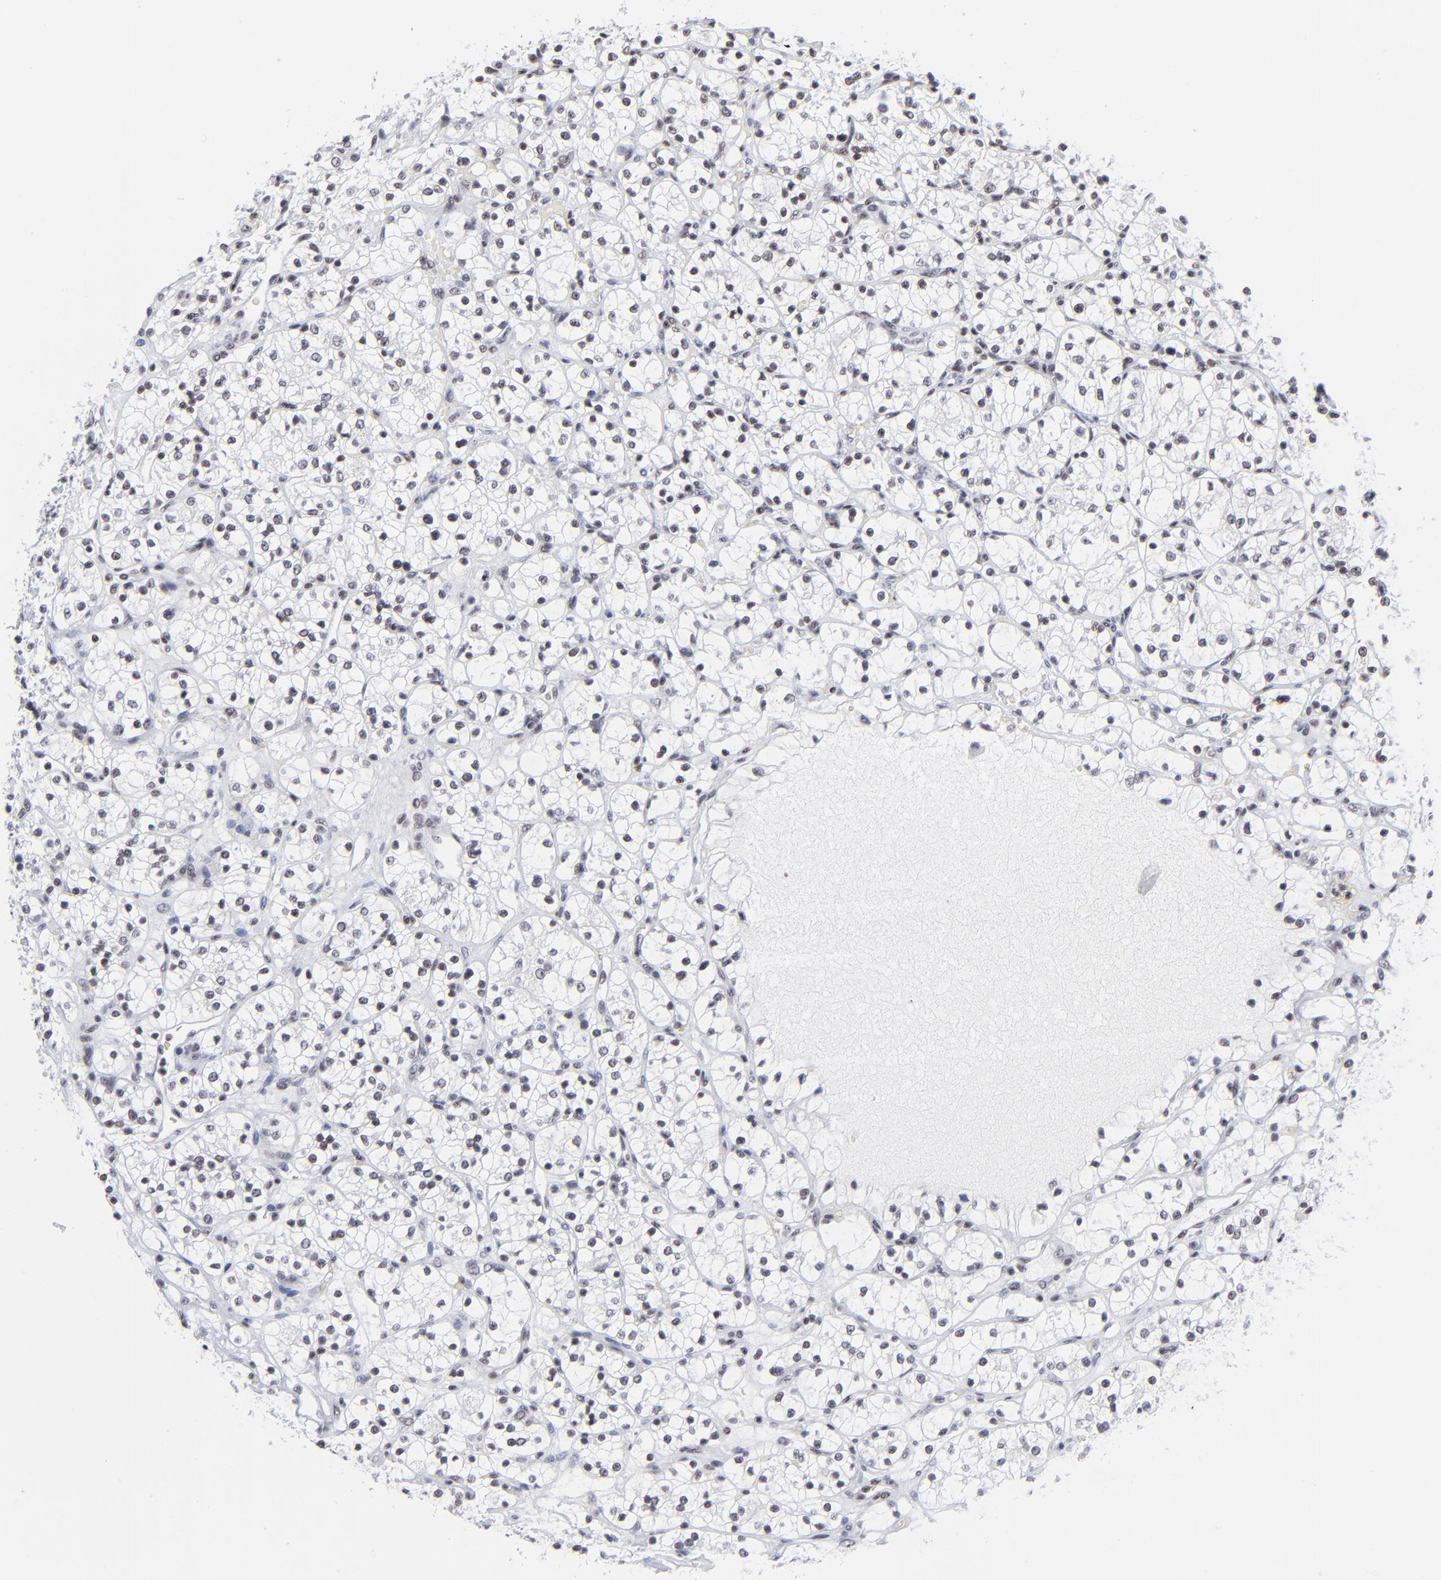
{"staining": {"intensity": "weak", "quantity": "25%-75%", "location": "nuclear"}, "tissue": "renal cancer", "cell_type": "Tumor cells", "image_type": "cancer", "snomed": [{"axis": "morphology", "description": "Adenocarcinoma, NOS"}, {"axis": "topography", "description": "Kidney"}], "caption": "Tumor cells show weak nuclear positivity in about 25%-75% of cells in renal adenocarcinoma.", "gene": "SP2", "patient": {"sex": "female", "age": 60}}